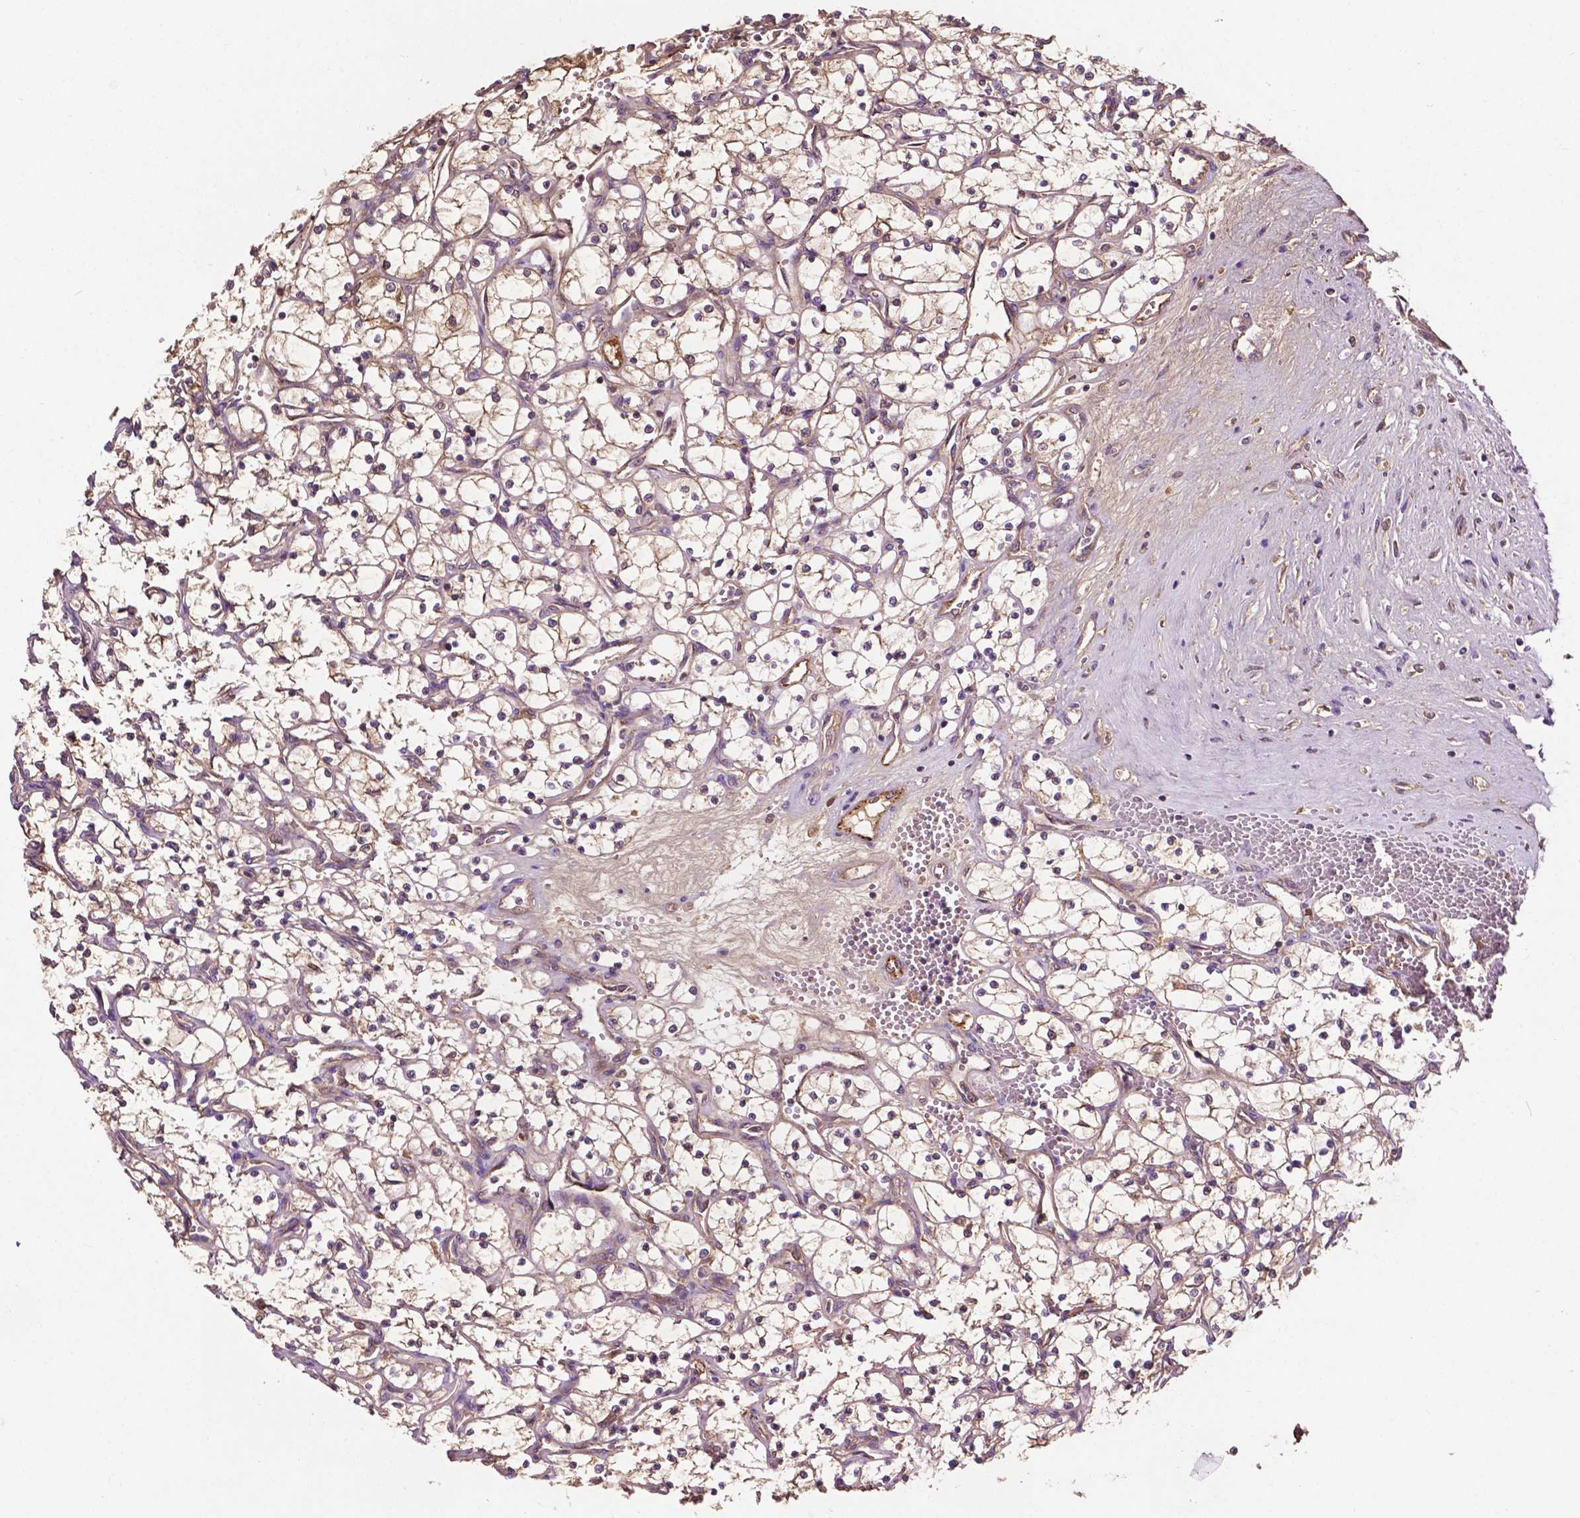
{"staining": {"intensity": "weak", "quantity": ">75%", "location": "cytoplasmic/membranous"}, "tissue": "renal cancer", "cell_type": "Tumor cells", "image_type": "cancer", "snomed": [{"axis": "morphology", "description": "Adenocarcinoma, NOS"}, {"axis": "topography", "description": "Kidney"}], "caption": "Tumor cells demonstrate low levels of weak cytoplasmic/membranous expression in approximately >75% of cells in renal cancer.", "gene": "GJA9", "patient": {"sex": "female", "age": 69}}